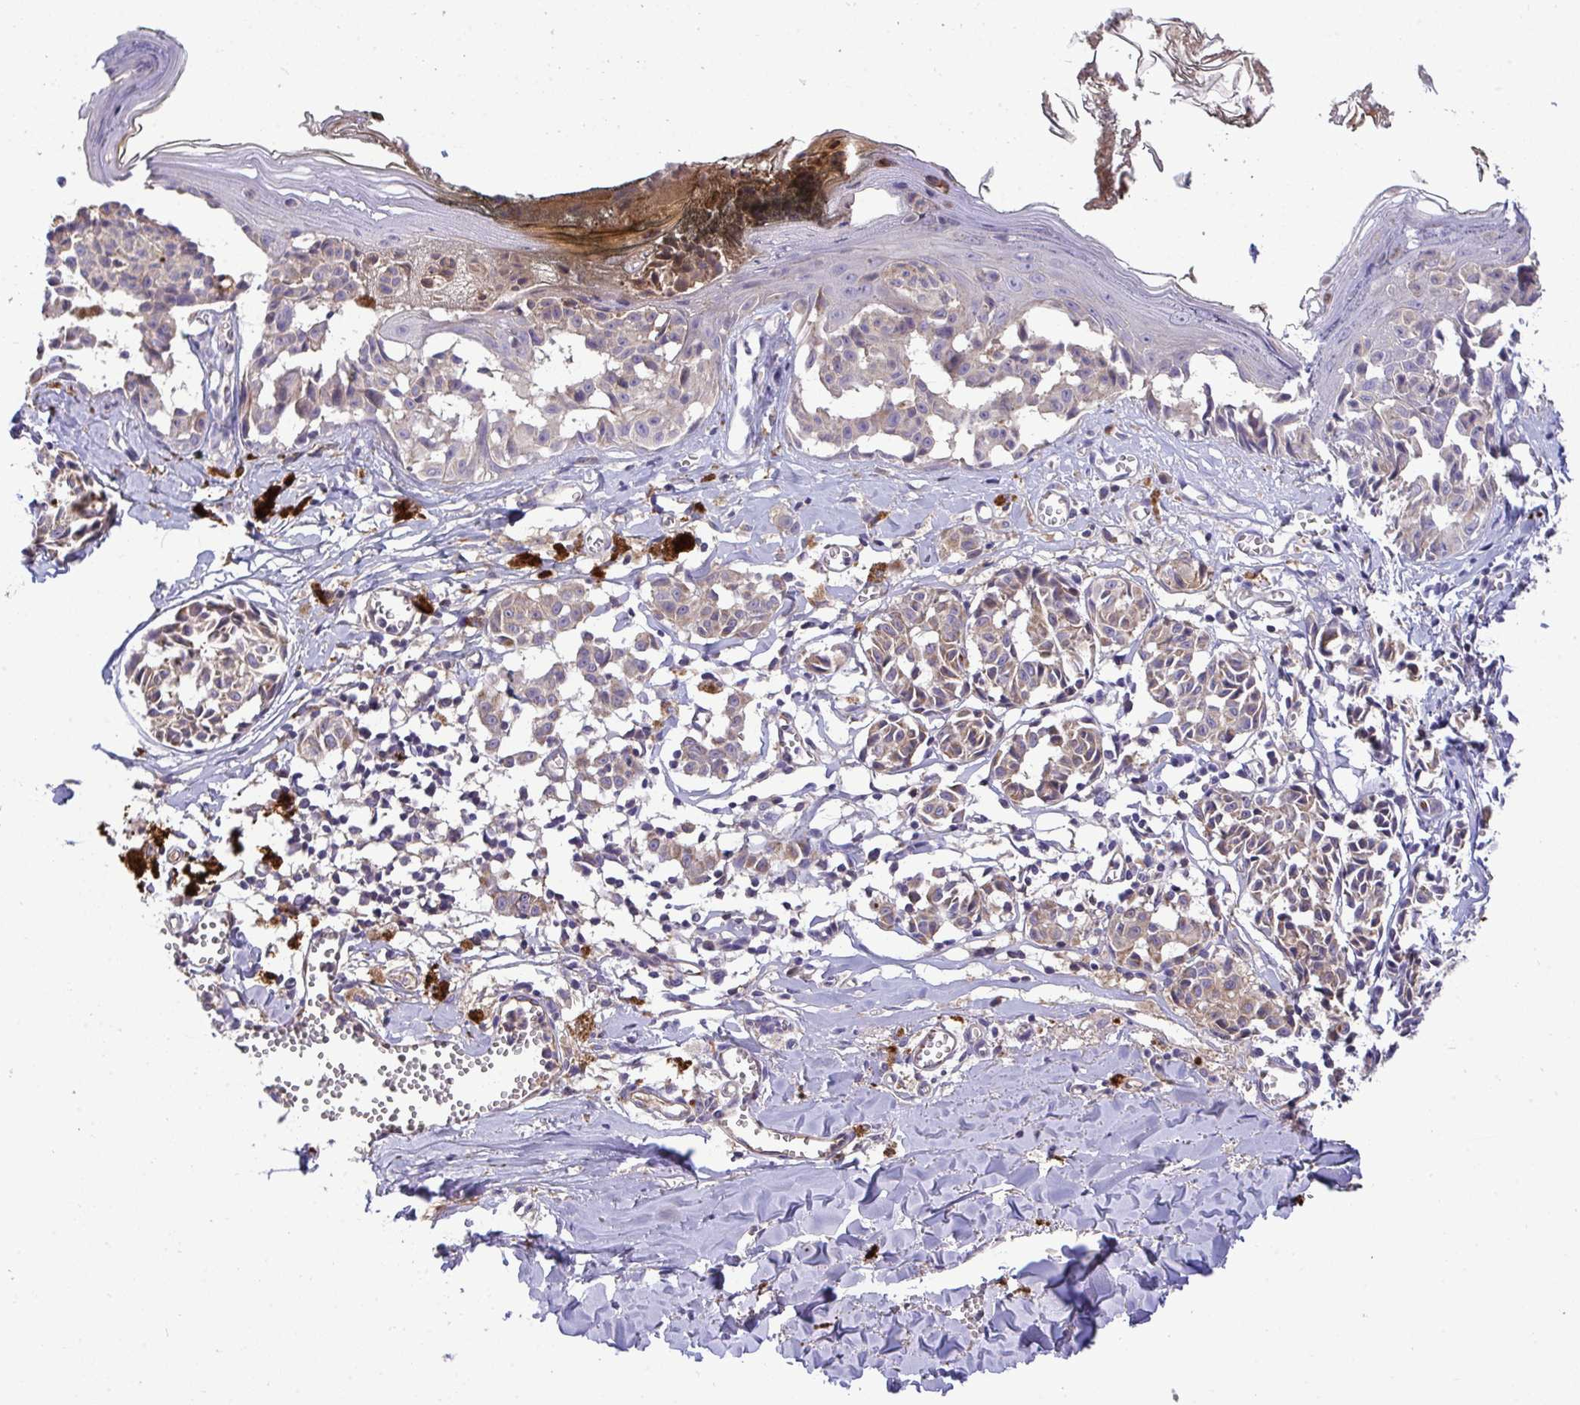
{"staining": {"intensity": "weak", "quantity": ">75%", "location": "cytoplasmic/membranous"}, "tissue": "melanoma", "cell_type": "Tumor cells", "image_type": "cancer", "snomed": [{"axis": "morphology", "description": "Malignant melanoma, NOS"}, {"axis": "topography", "description": "Skin"}], "caption": "A photomicrograph of malignant melanoma stained for a protein displays weak cytoplasmic/membranous brown staining in tumor cells. (IHC, brightfield microscopy, high magnification).", "gene": "ZNF581", "patient": {"sex": "female", "age": 43}}